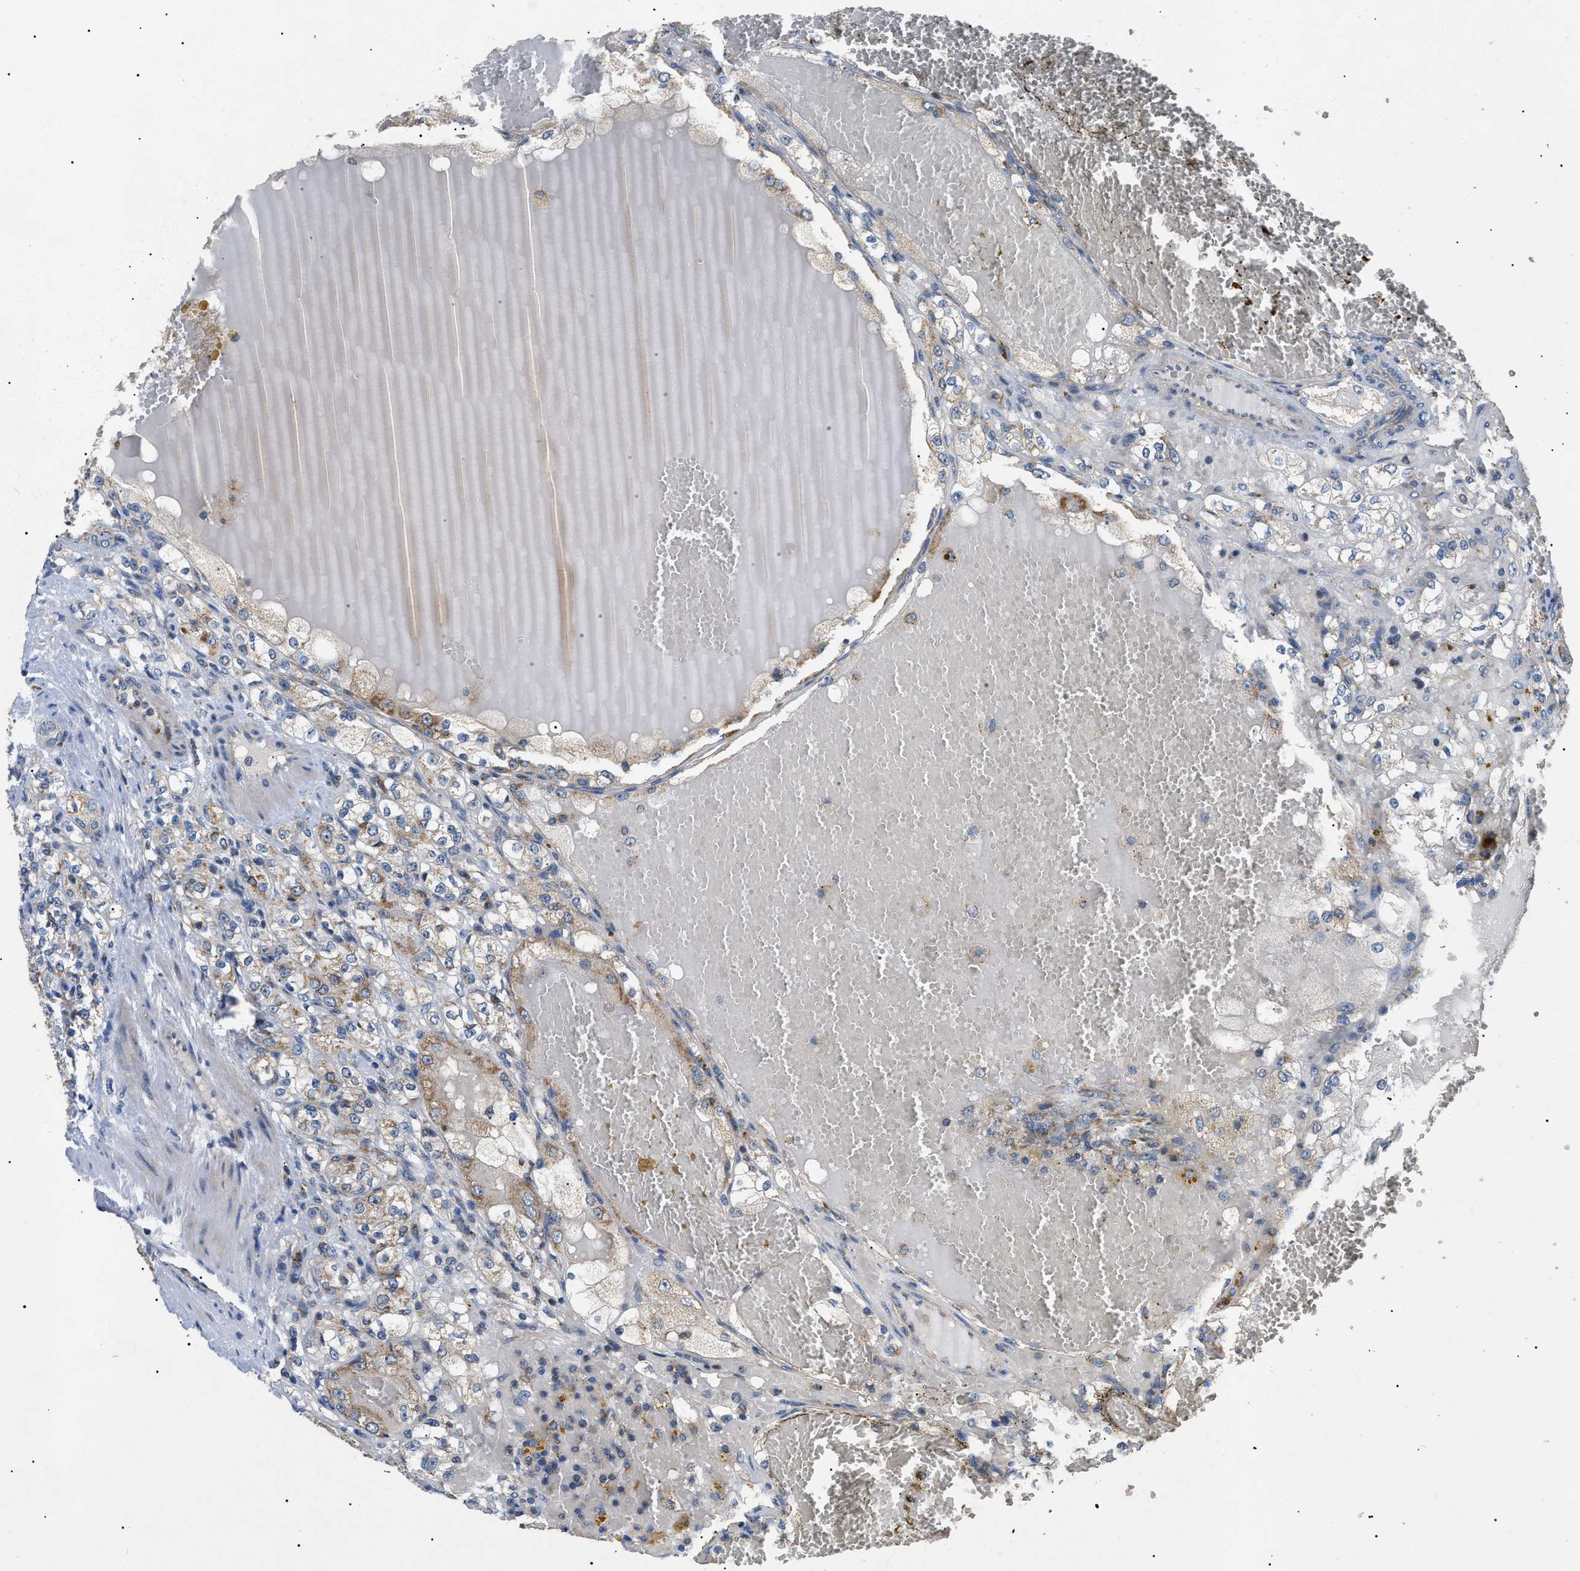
{"staining": {"intensity": "weak", "quantity": "25%-75%", "location": "cytoplasmic/membranous"}, "tissue": "renal cancer", "cell_type": "Tumor cells", "image_type": "cancer", "snomed": [{"axis": "morphology", "description": "Normal tissue, NOS"}, {"axis": "morphology", "description": "Adenocarcinoma, NOS"}, {"axis": "topography", "description": "Kidney"}], "caption": "Protein staining demonstrates weak cytoplasmic/membranous expression in approximately 25%-75% of tumor cells in adenocarcinoma (renal).", "gene": "TOMM6", "patient": {"sex": "male", "age": 61}}